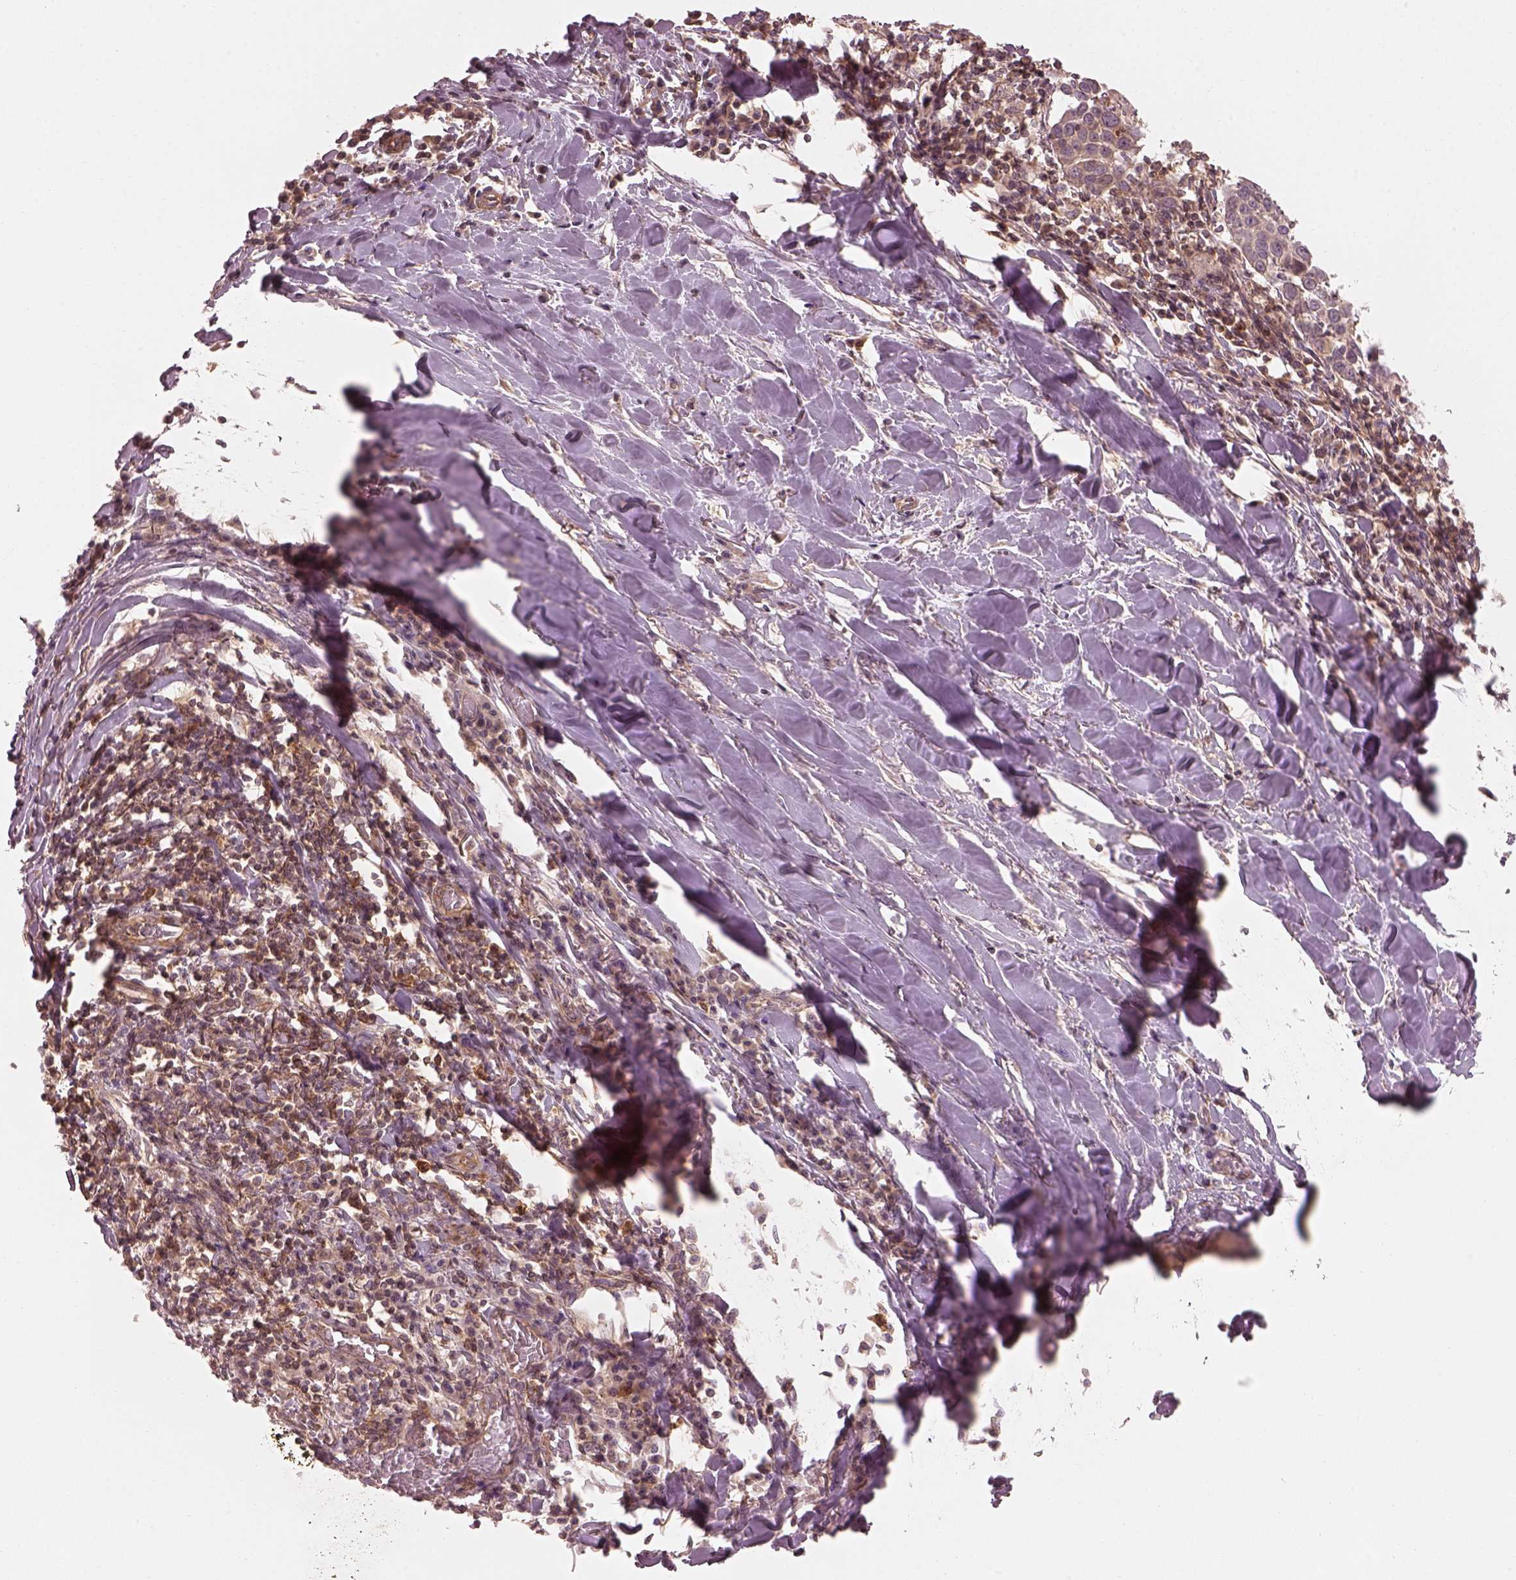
{"staining": {"intensity": "negative", "quantity": "none", "location": "none"}, "tissue": "lung cancer", "cell_type": "Tumor cells", "image_type": "cancer", "snomed": [{"axis": "morphology", "description": "Squamous cell carcinoma, NOS"}, {"axis": "topography", "description": "Lung"}], "caption": "High power microscopy photomicrograph of an immunohistochemistry (IHC) histopathology image of lung squamous cell carcinoma, revealing no significant positivity in tumor cells. (DAB immunohistochemistry (IHC) with hematoxylin counter stain).", "gene": "FAM107B", "patient": {"sex": "male", "age": 57}}